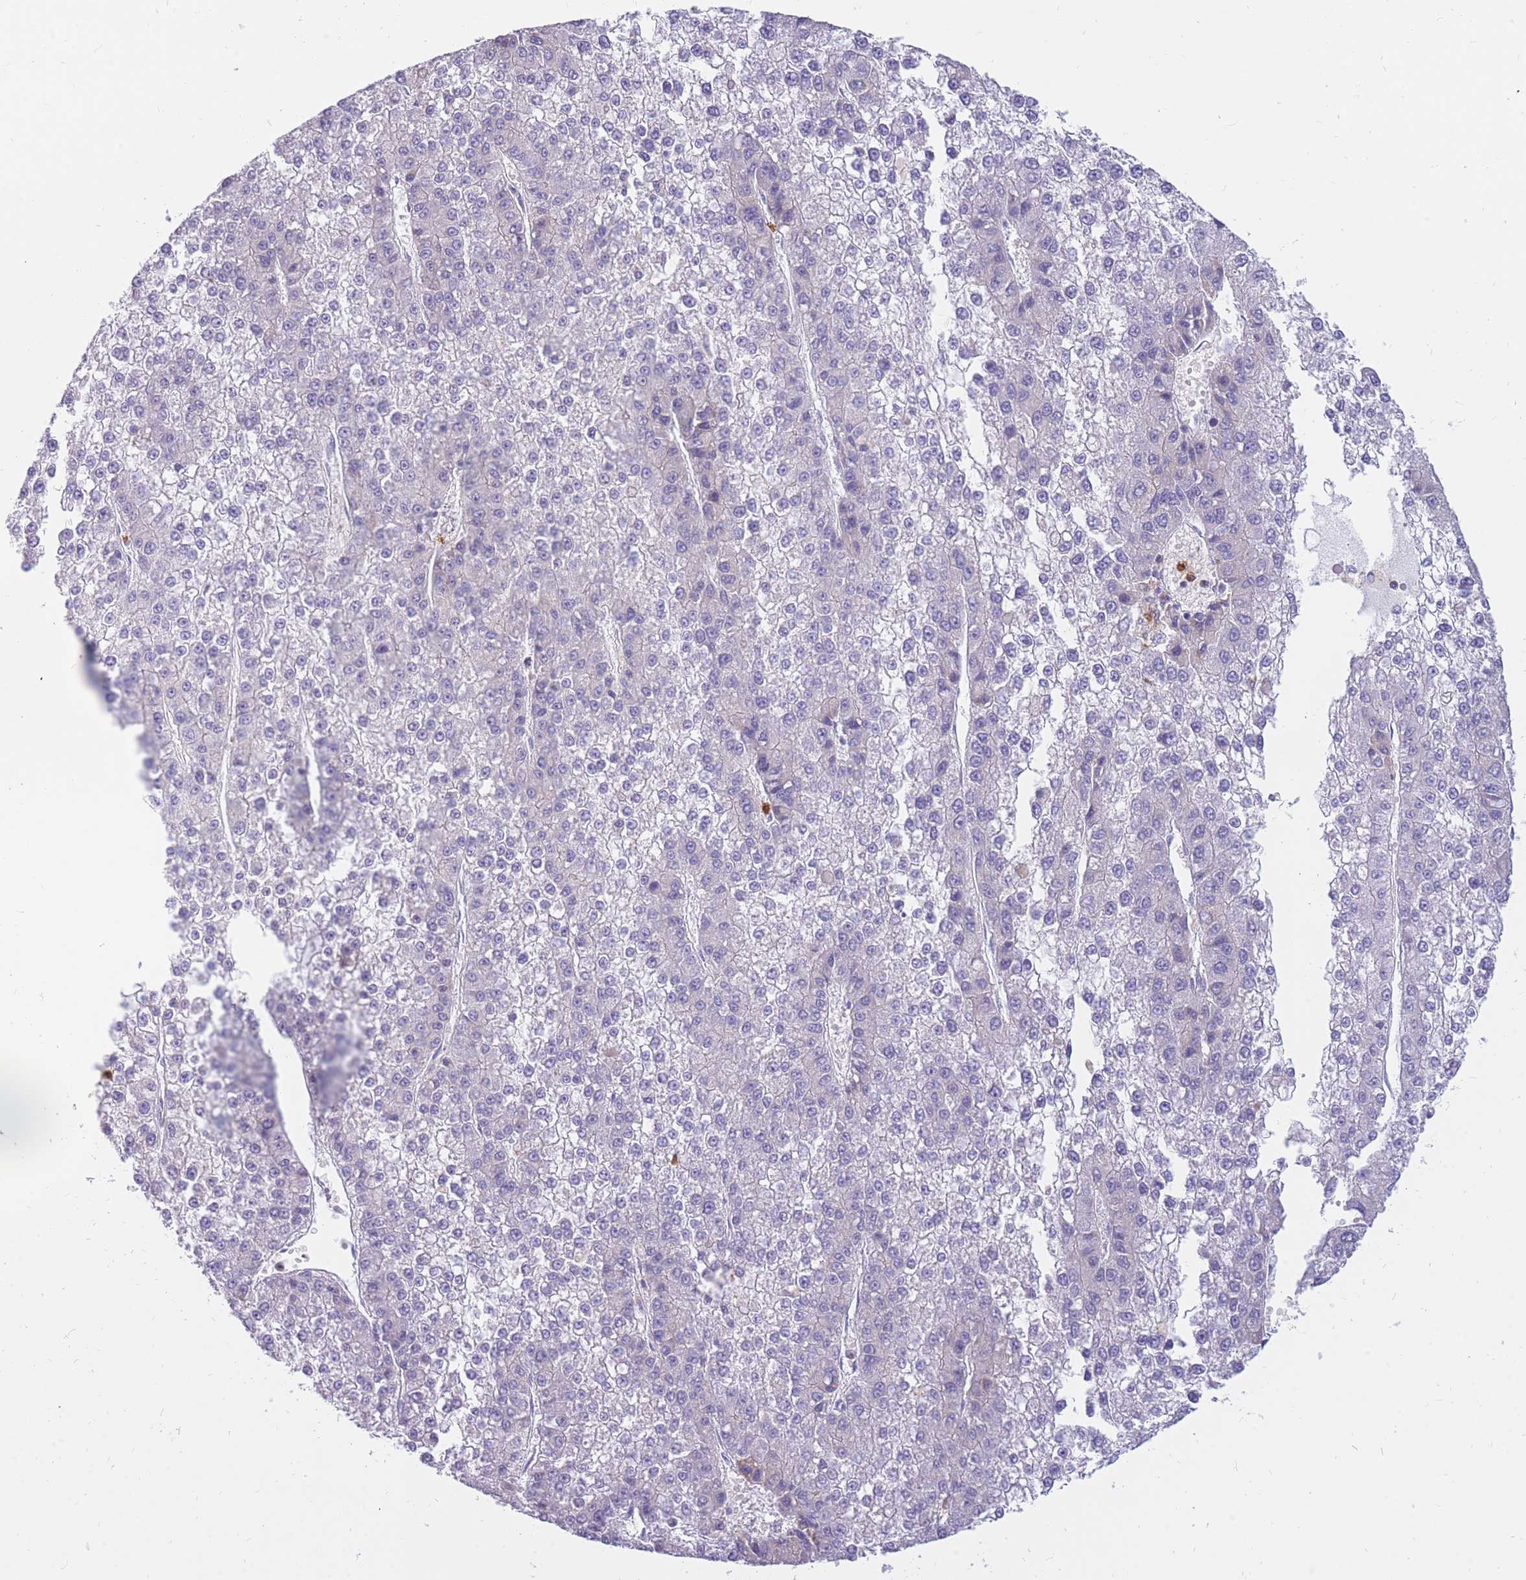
{"staining": {"intensity": "negative", "quantity": "none", "location": "none"}, "tissue": "liver cancer", "cell_type": "Tumor cells", "image_type": "cancer", "snomed": [{"axis": "morphology", "description": "Carcinoma, Hepatocellular, NOS"}, {"axis": "topography", "description": "Liver"}], "caption": "A micrograph of human liver cancer is negative for staining in tumor cells. (DAB (3,3'-diaminobenzidine) IHC visualized using brightfield microscopy, high magnification).", "gene": "TPSAB1", "patient": {"sex": "female", "age": 73}}